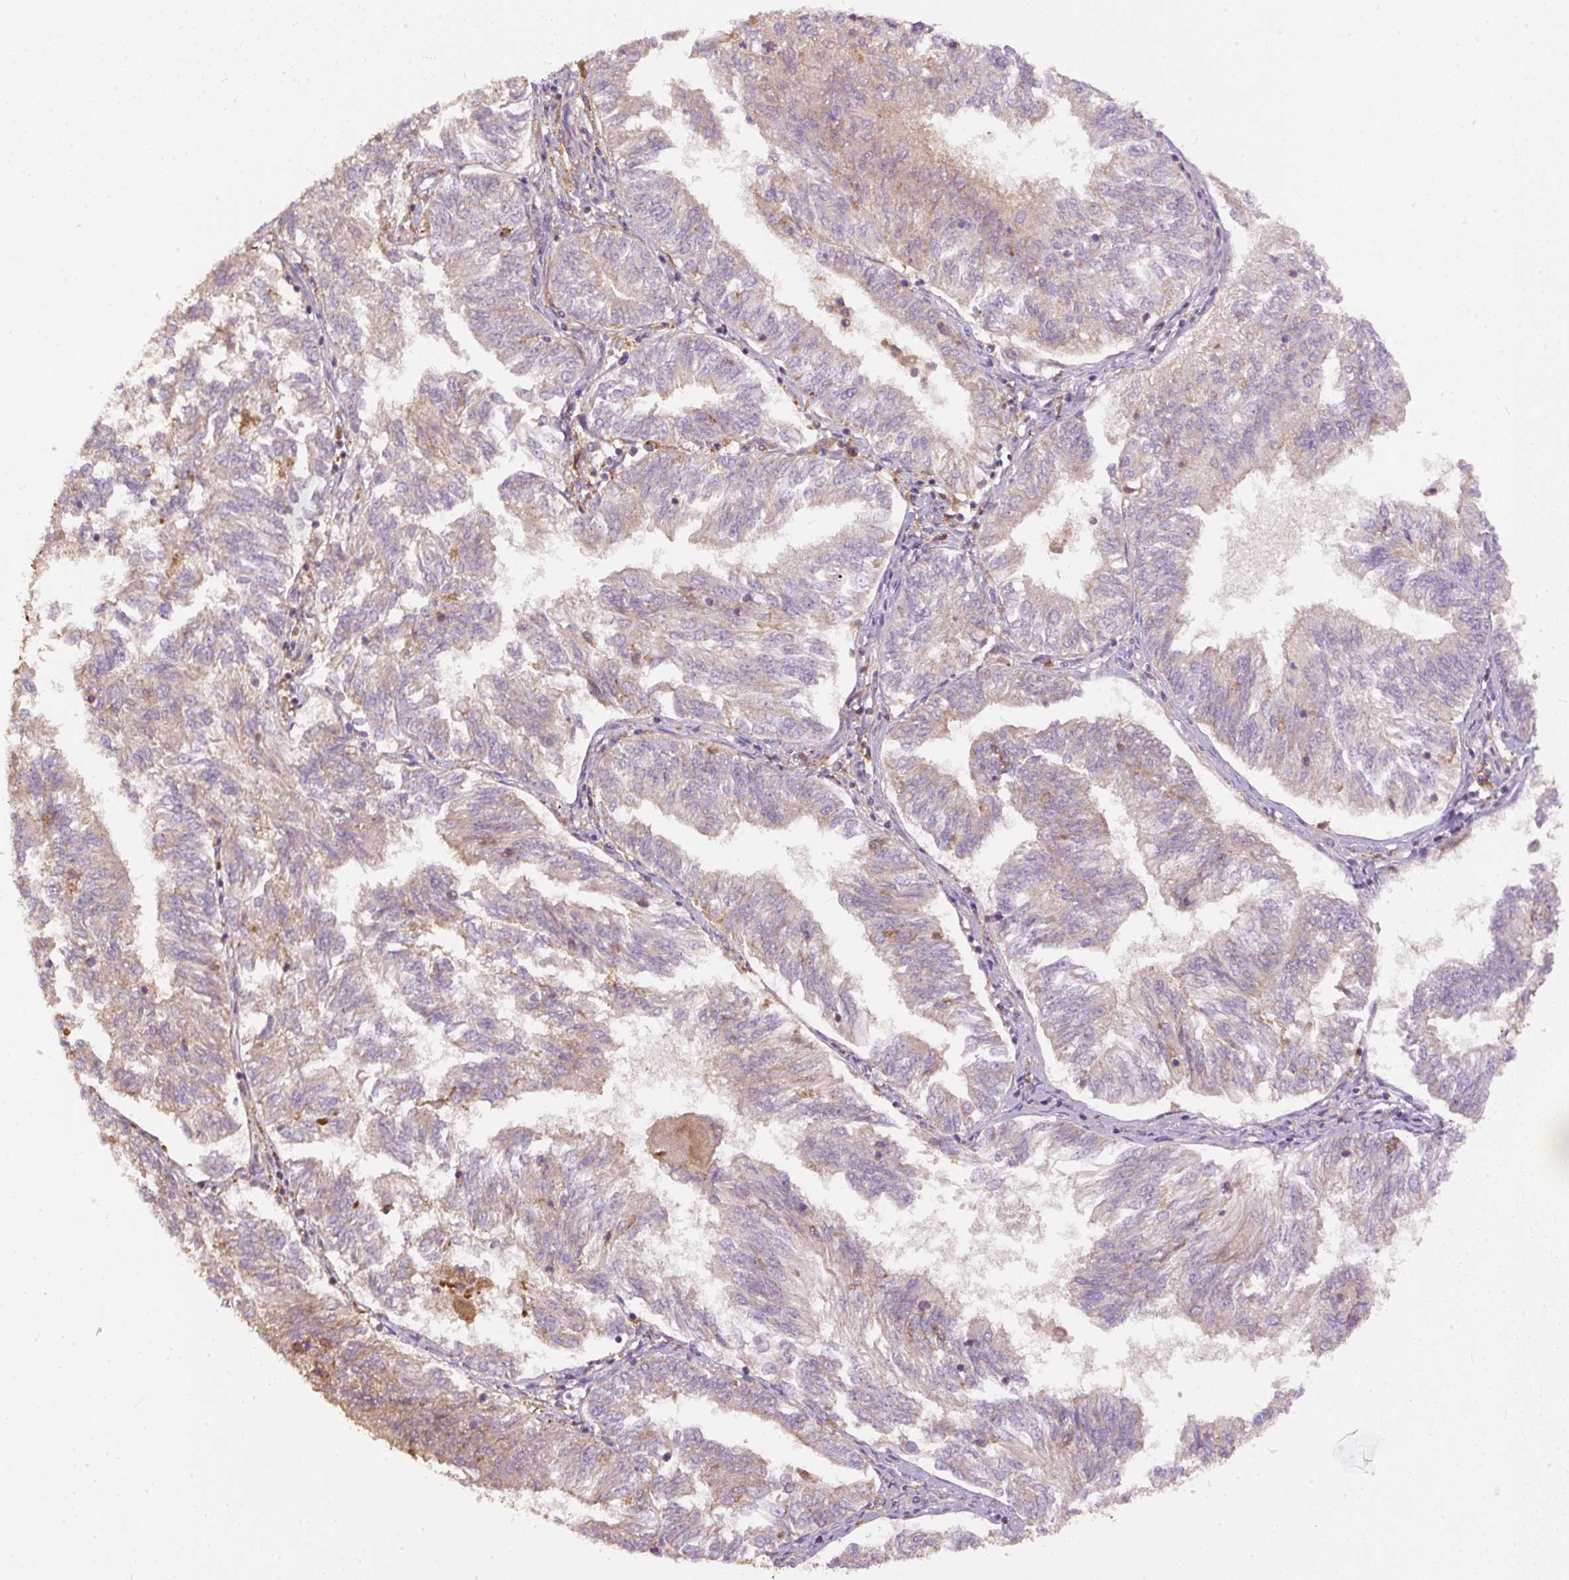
{"staining": {"intensity": "weak", "quantity": ">75%", "location": "cytoplasmic/membranous"}, "tissue": "endometrial cancer", "cell_type": "Tumor cells", "image_type": "cancer", "snomed": [{"axis": "morphology", "description": "Adenocarcinoma, NOS"}, {"axis": "topography", "description": "Endometrium"}], "caption": "Protein staining of endometrial cancer tissue exhibits weak cytoplasmic/membranous expression in approximately >75% of tumor cells.", "gene": "DAPK1", "patient": {"sex": "female", "age": 58}}